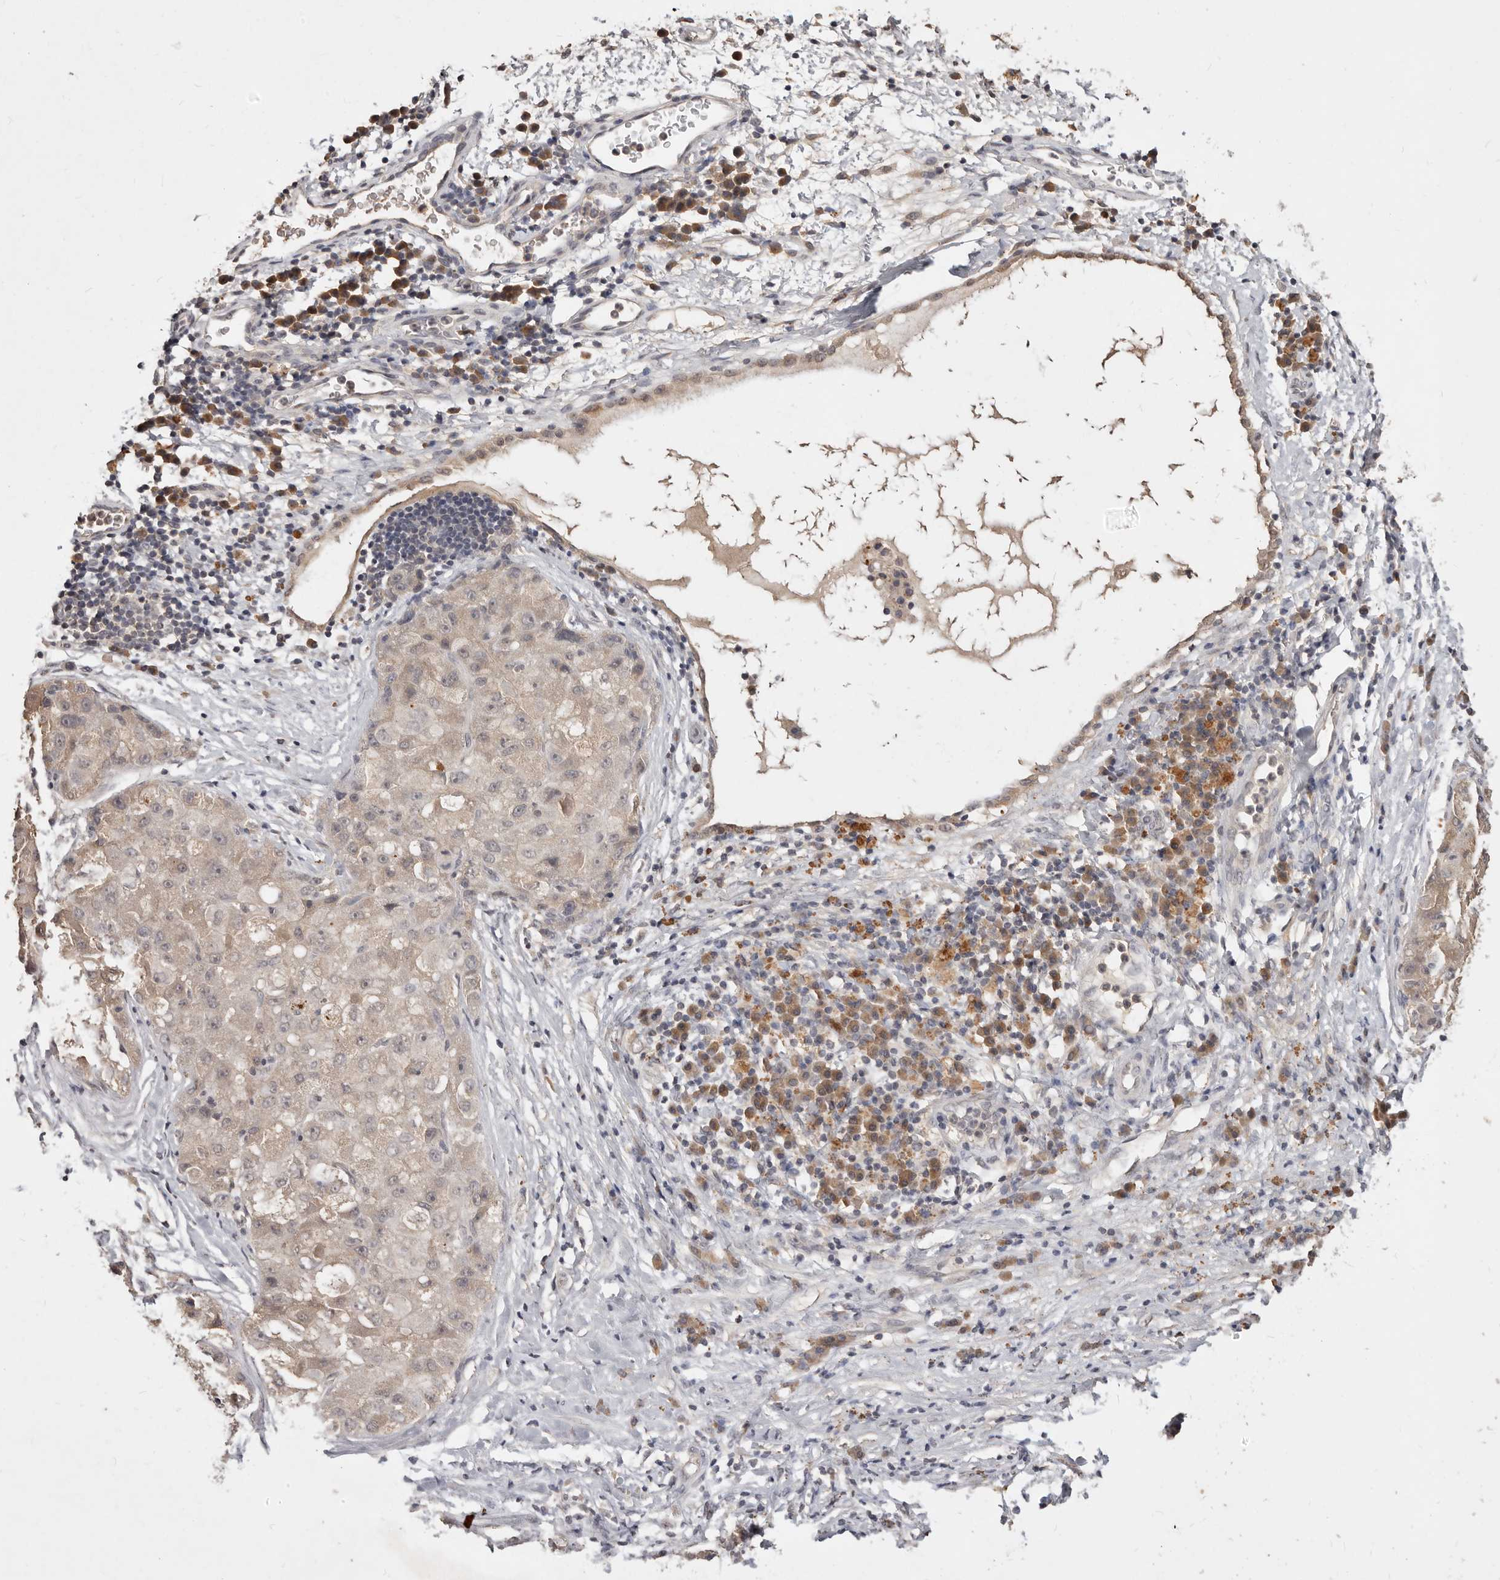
{"staining": {"intensity": "weak", "quantity": "25%-75%", "location": "cytoplasmic/membranous"}, "tissue": "liver cancer", "cell_type": "Tumor cells", "image_type": "cancer", "snomed": [{"axis": "morphology", "description": "Carcinoma, Hepatocellular, NOS"}, {"axis": "topography", "description": "Liver"}], "caption": "Protein expression analysis of human liver hepatocellular carcinoma reveals weak cytoplasmic/membranous expression in approximately 25%-75% of tumor cells.", "gene": "TSPAN13", "patient": {"sex": "male", "age": 80}}